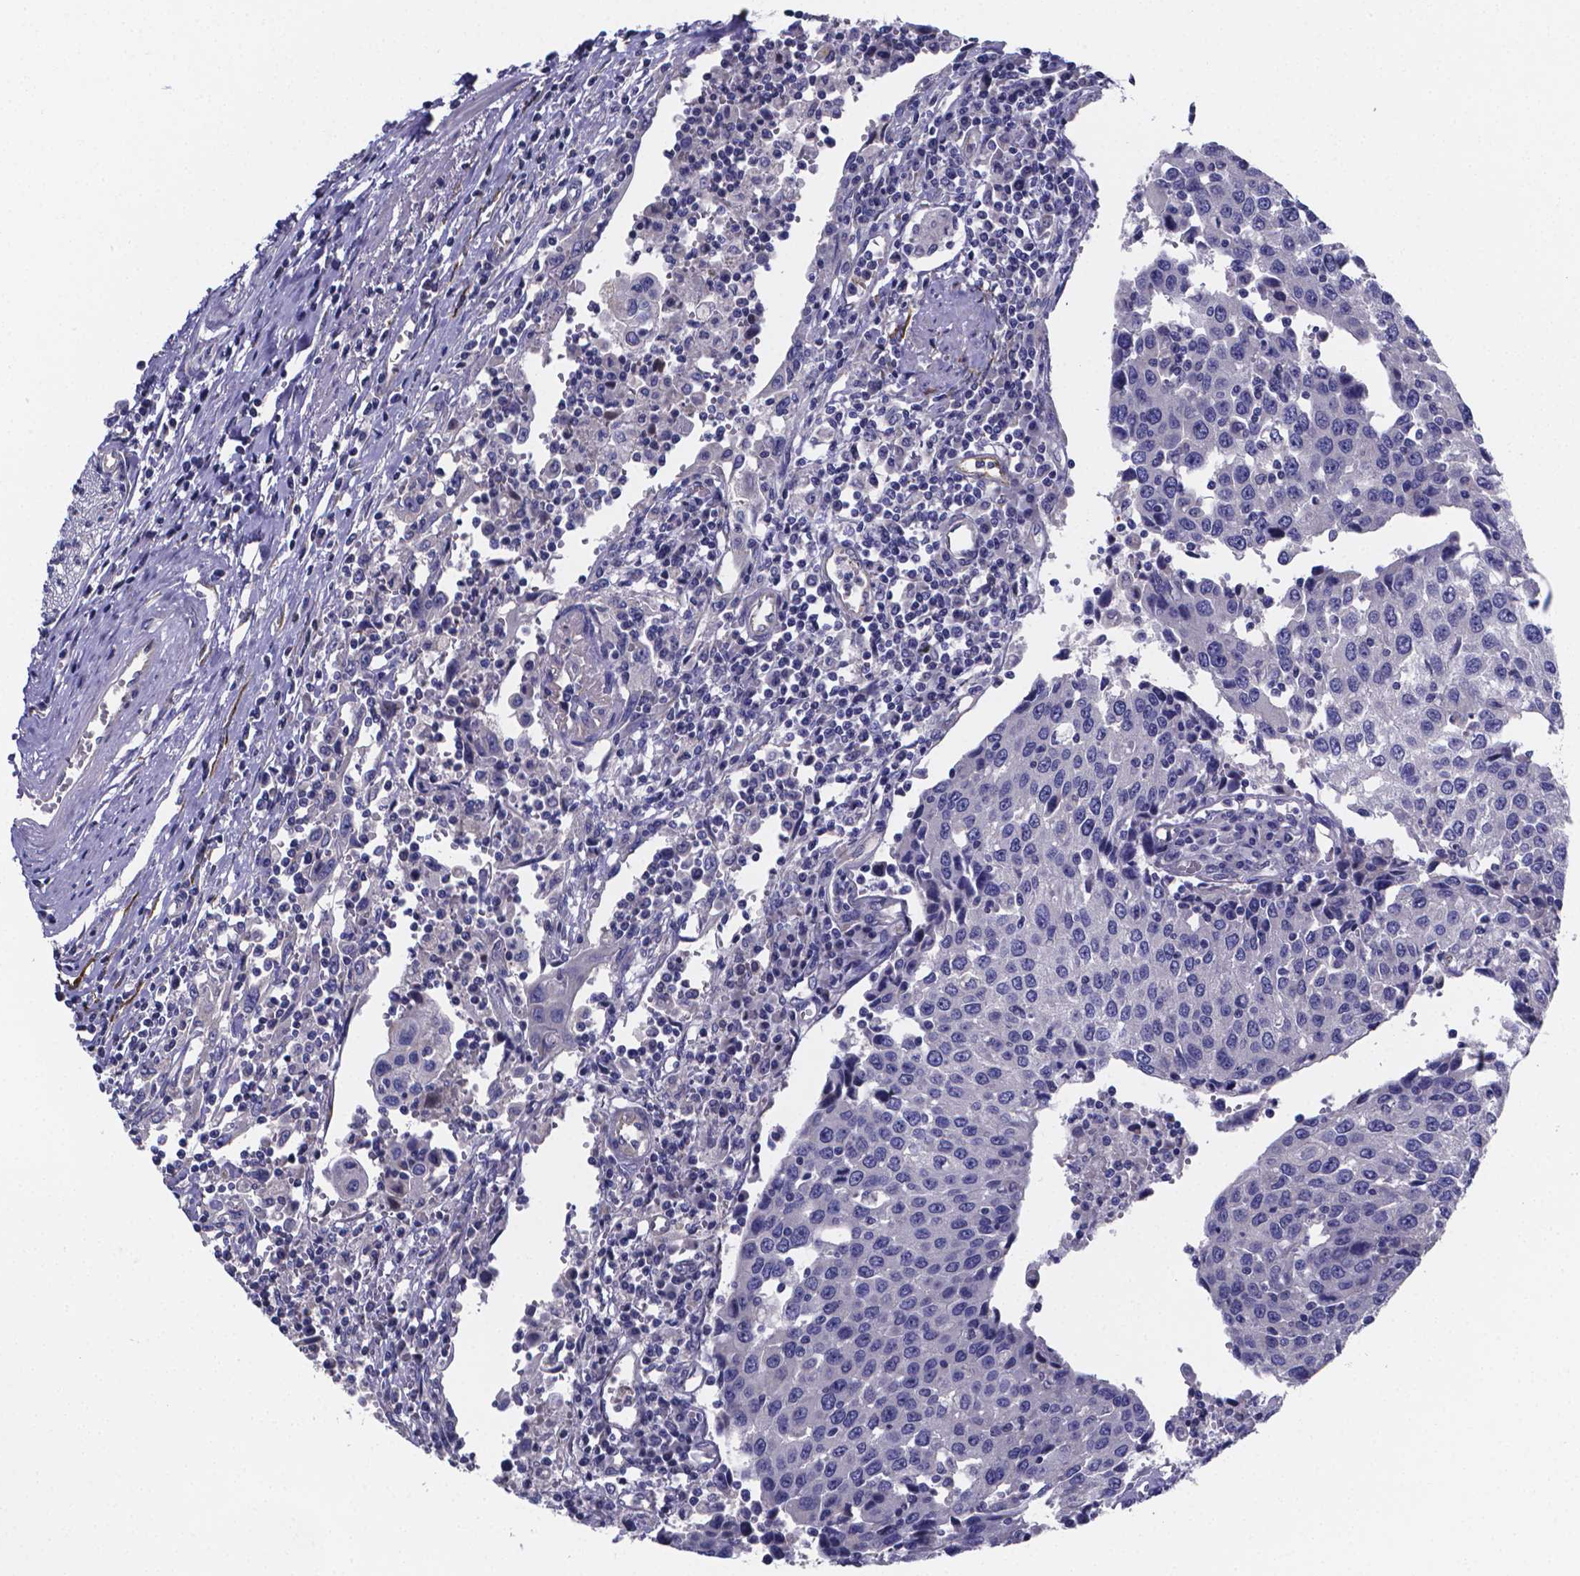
{"staining": {"intensity": "negative", "quantity": "none", "location": "none"}, "tissue": "urothelial cancer", "cell_type": "Tumor cells", "image_type": "cancer", "snomed": [{"axis": "morphology", "description": "Urothelial carcinoma, High grade"}, {"axis": "topography", "description": "Urinary bladder"}], "caption": "DAB immunohistochemical staining of urothelial cancer demonstrates no significant positivity in tumor cells. (Immunohistochemistry, brightfield microscopy, high magnification).", "gene": "SFRP4", "patient": {"sex": "female", "age": 85}}